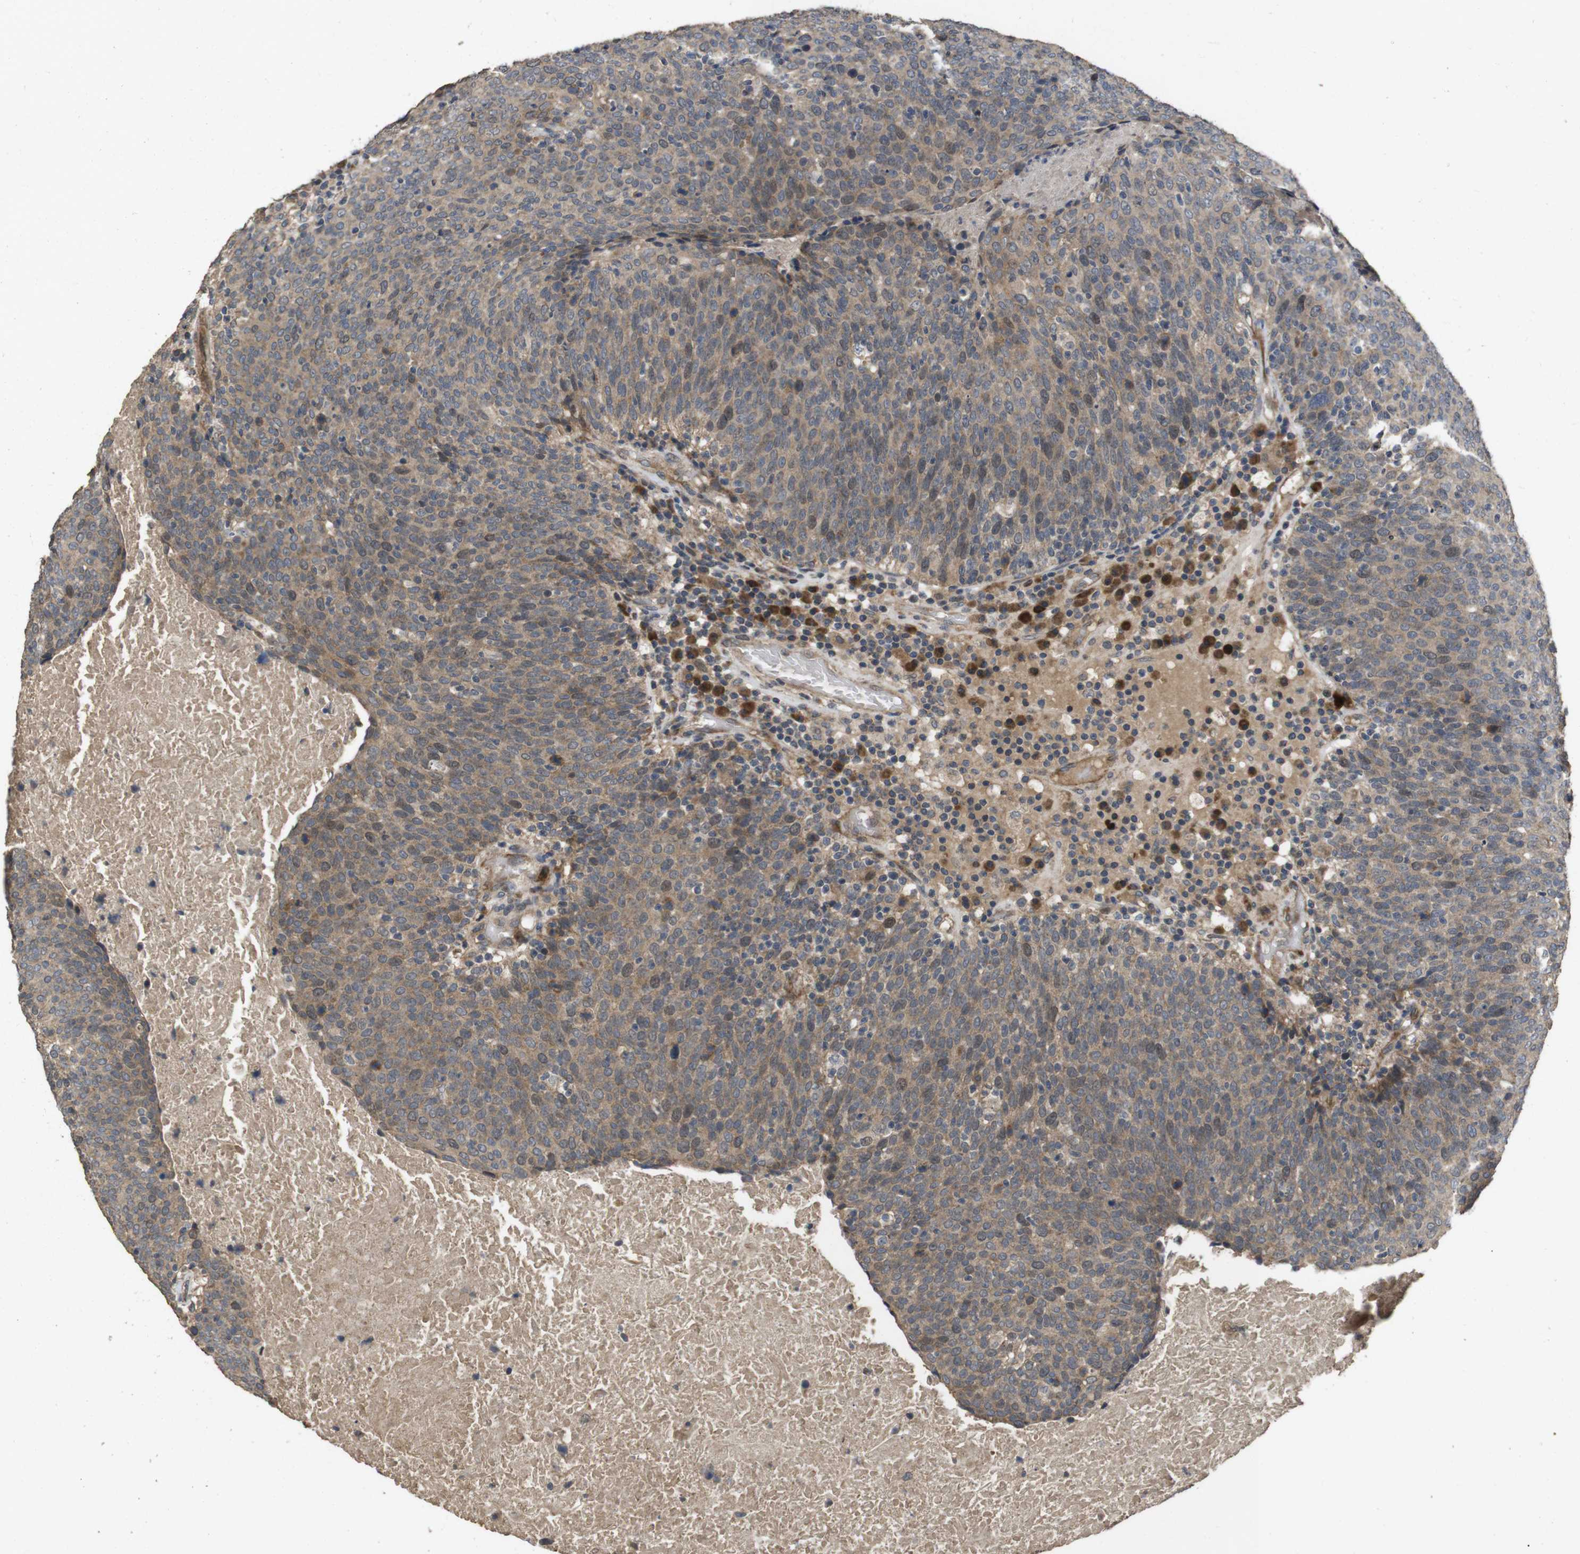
{"staining": {"intensity": "moderate", "quantity": ">75%", "location": "cytoplasmic/membranous,nuclear"}, "tissue": "head and neck cancer", "cell_type": "Tumor cells", "image_type": "cancer", "snomed": [{"axis": "morphology", "description": "Squamous cell carcinoma, NOS"}, {"axis": "morphology", "description": "Squamous cell carcinoma, metastatic, NOS"}, {"axis": "topography", "description": "Lymph node"}, {"axis": "topography", "description": "Head-Neck"}], "caption": "The micrograph exhibits staining of metastatic squamous cell carcinoma (head and neck), revealing moderate cytoplasmic/membranous and nuclear protein expression (brown color) within tumor cells. The staining was performed using DAB (3,3'-diaminobenzidine) to visualize the protein expression in brown, while the nuclei were stained in blue with hematoxylin (Magnification: 20x).", "gene": "PCDHB10", "patient": {"sex": "male", "age": 62}}